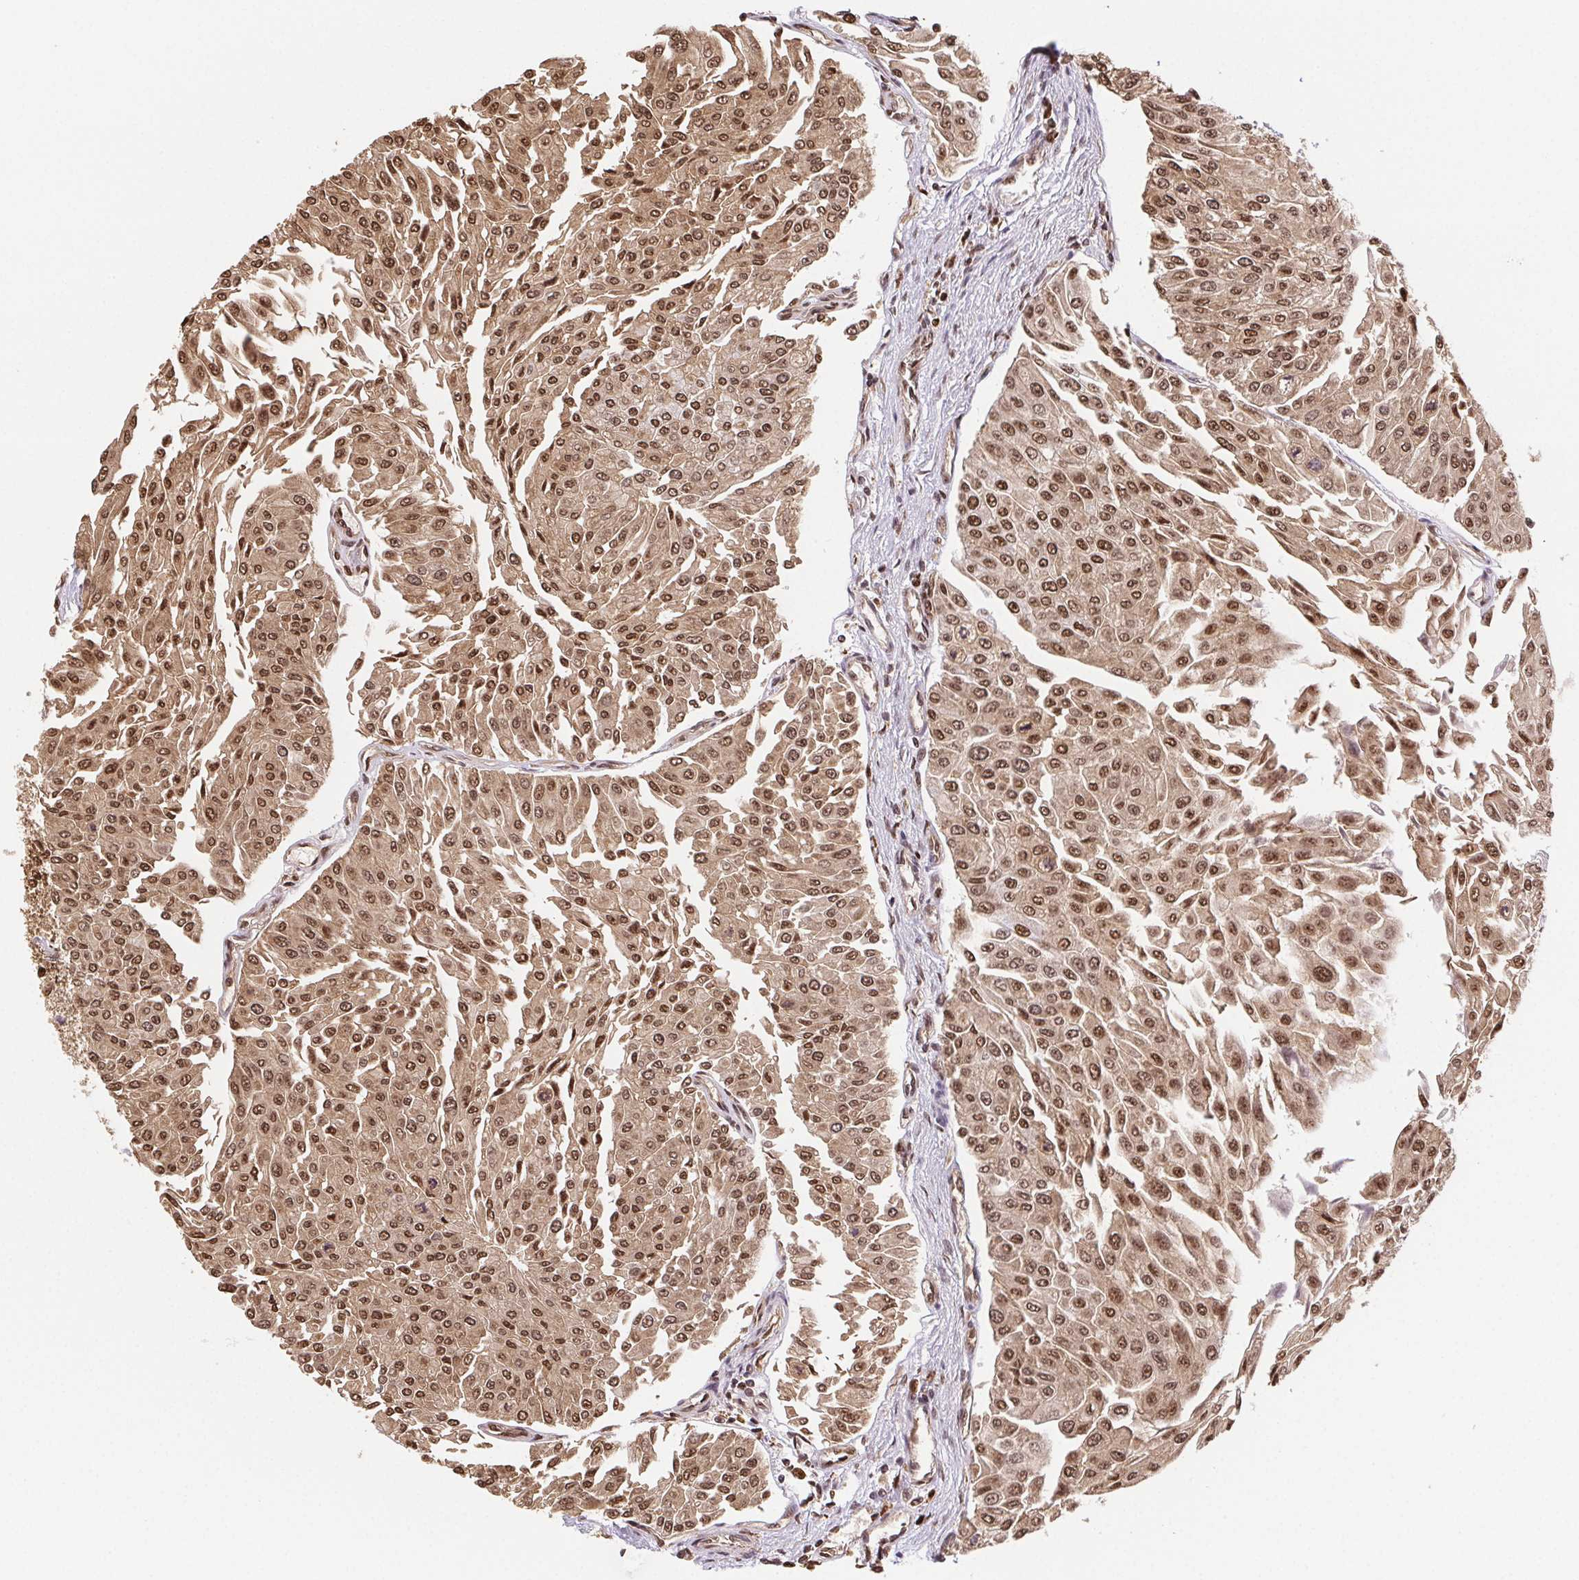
{"staining": {"intensity": "moderate", "quantity": ">75%", "location": "cytoplasmic/membranous,nuclear"}, "tissue": "urothelial cancer", "cell_type": "Tumor cells", "image_type": "cancer", "snomed": [{"axis": "morphology", "description": "Urothelial carcinoma, NOS"}, {"axis": "topography", "description": "Urinary bladder"}], "caption": "Brown immunohistochemical staining in transitional cell carcinoma reveals moderate cytoplasmic/membranous and nuclear positivity in approximately >75% of tumor cells.", "gene": "SET", "patient": {"sex": "male", "age": 67}}